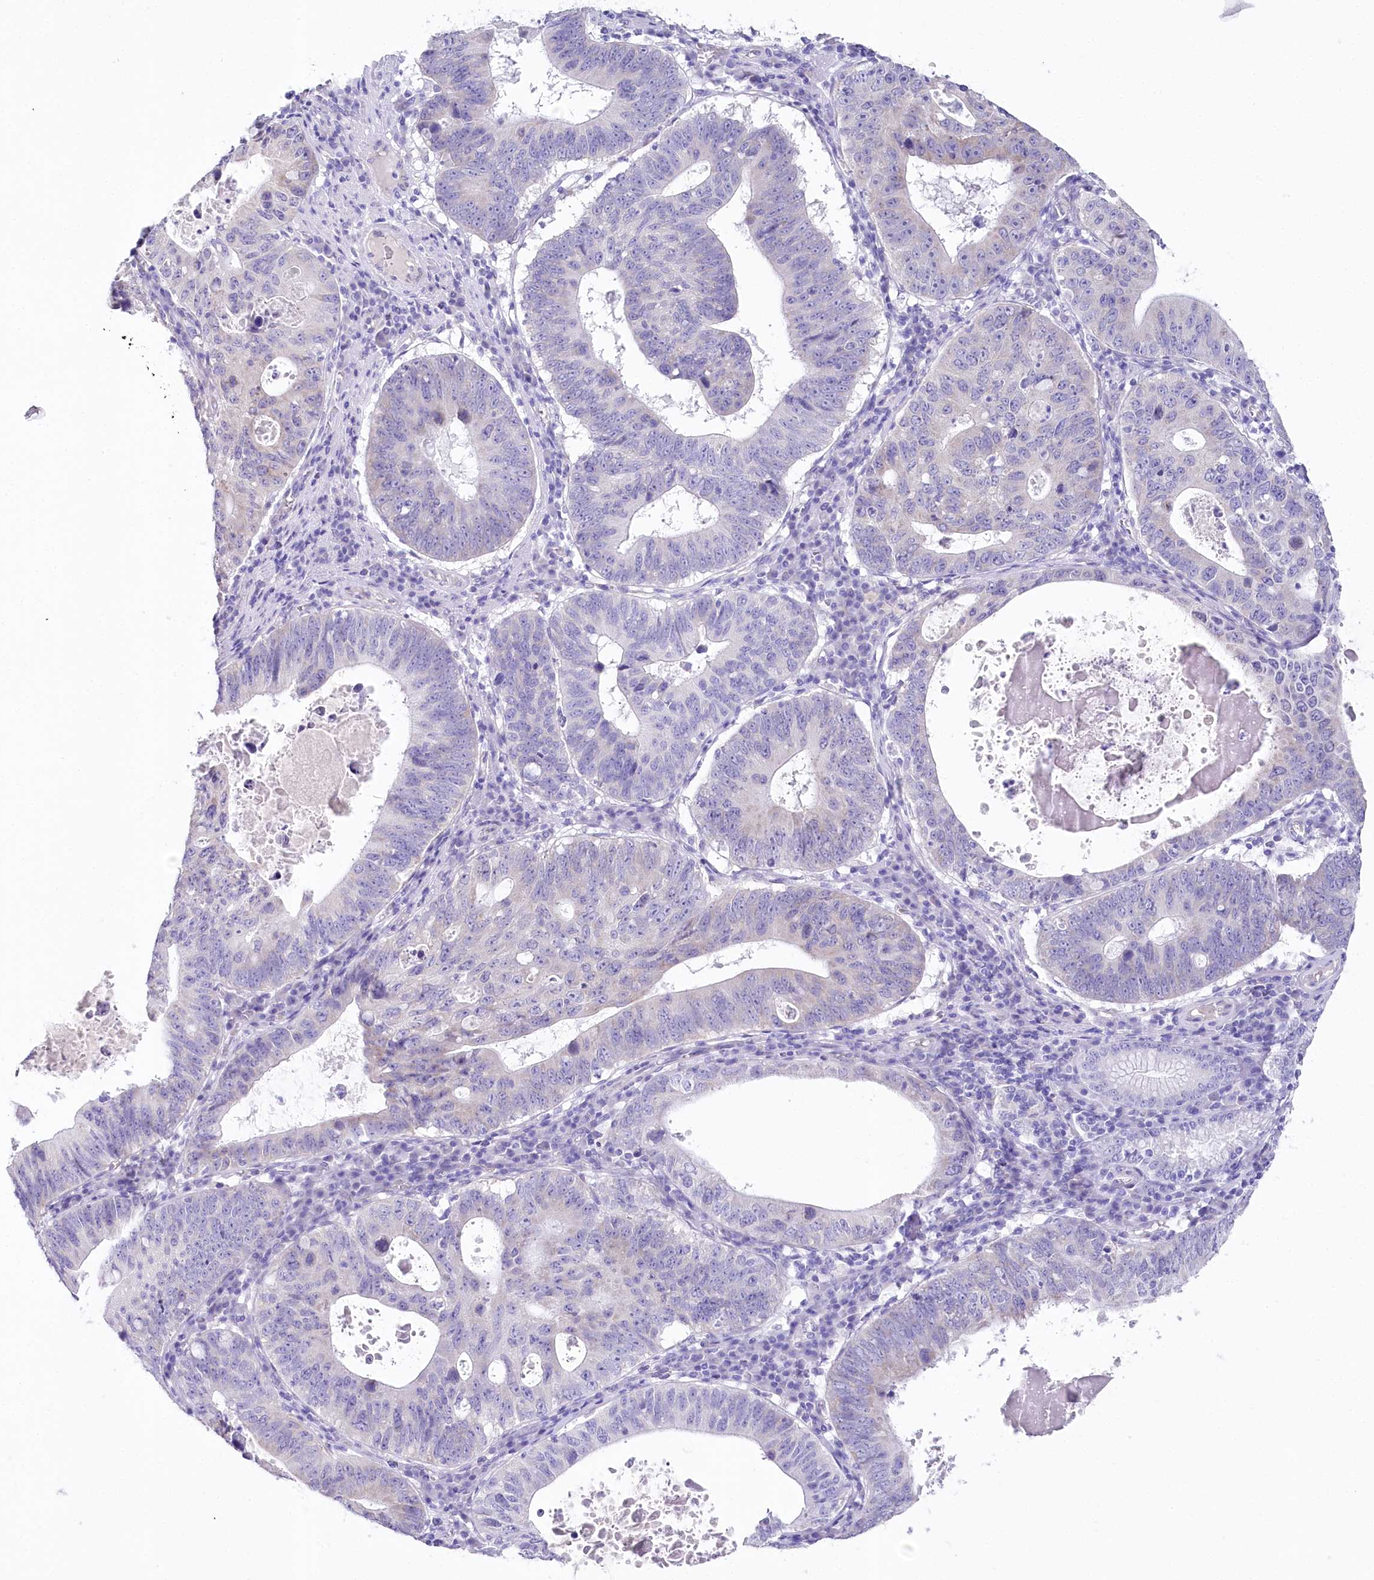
{"staining": {"intensity": "negative", "quantity": "none", "location": "none"}, "tissue": "stomach cancer", "cell_type": "Tumor cells", "image_type": "cancer", "snomed": [{"axis": "morphology", "description": "Adenocarcinoma, NOS"}, {"axis": "topography", "description": "Stomach"}], "caption": "Tumor cells show no significant protein positivity in adenocarcinoma (stomach).", "gene": "CSN3", "patient": {"sex": "male", "age": 59}}